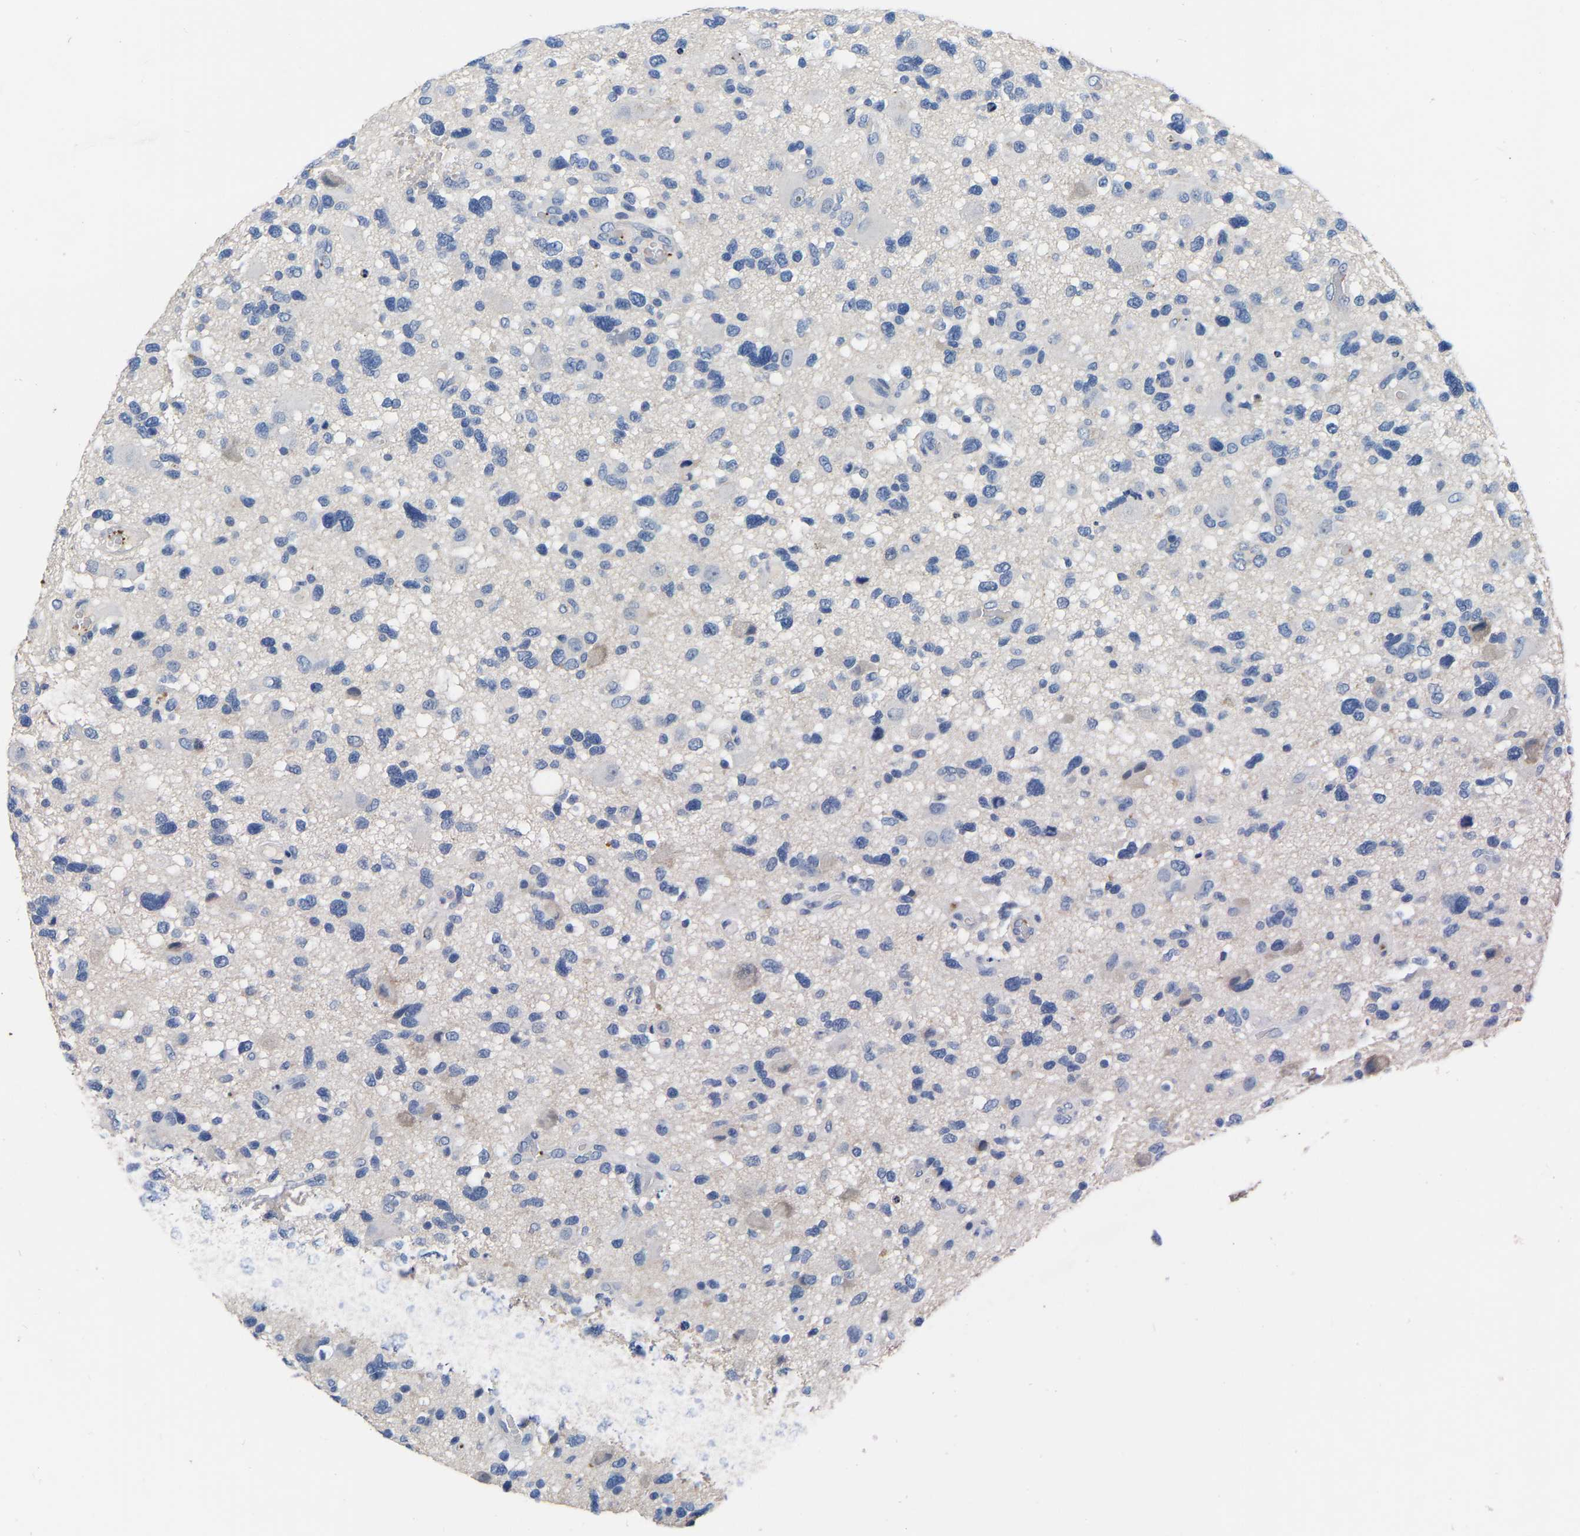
{"staining": {"intensity": "negative", "quantity": "none", "location": "none"}, "tissue": "glioma", "cell_type": "Tumor cells", "image_type": "cancer", "snomed": [{"axis": "morphology", "description": "Glioma, malignant, High grade"}, {"axis": "topography", "description": "Brain"}], "caption": "Malignant glioma (high-grade) was stained to show a protein in brown. There is no significant expression in tumor cells.", "gene": "RAB27B", "patient": {"sex": "male", "age": 33}}